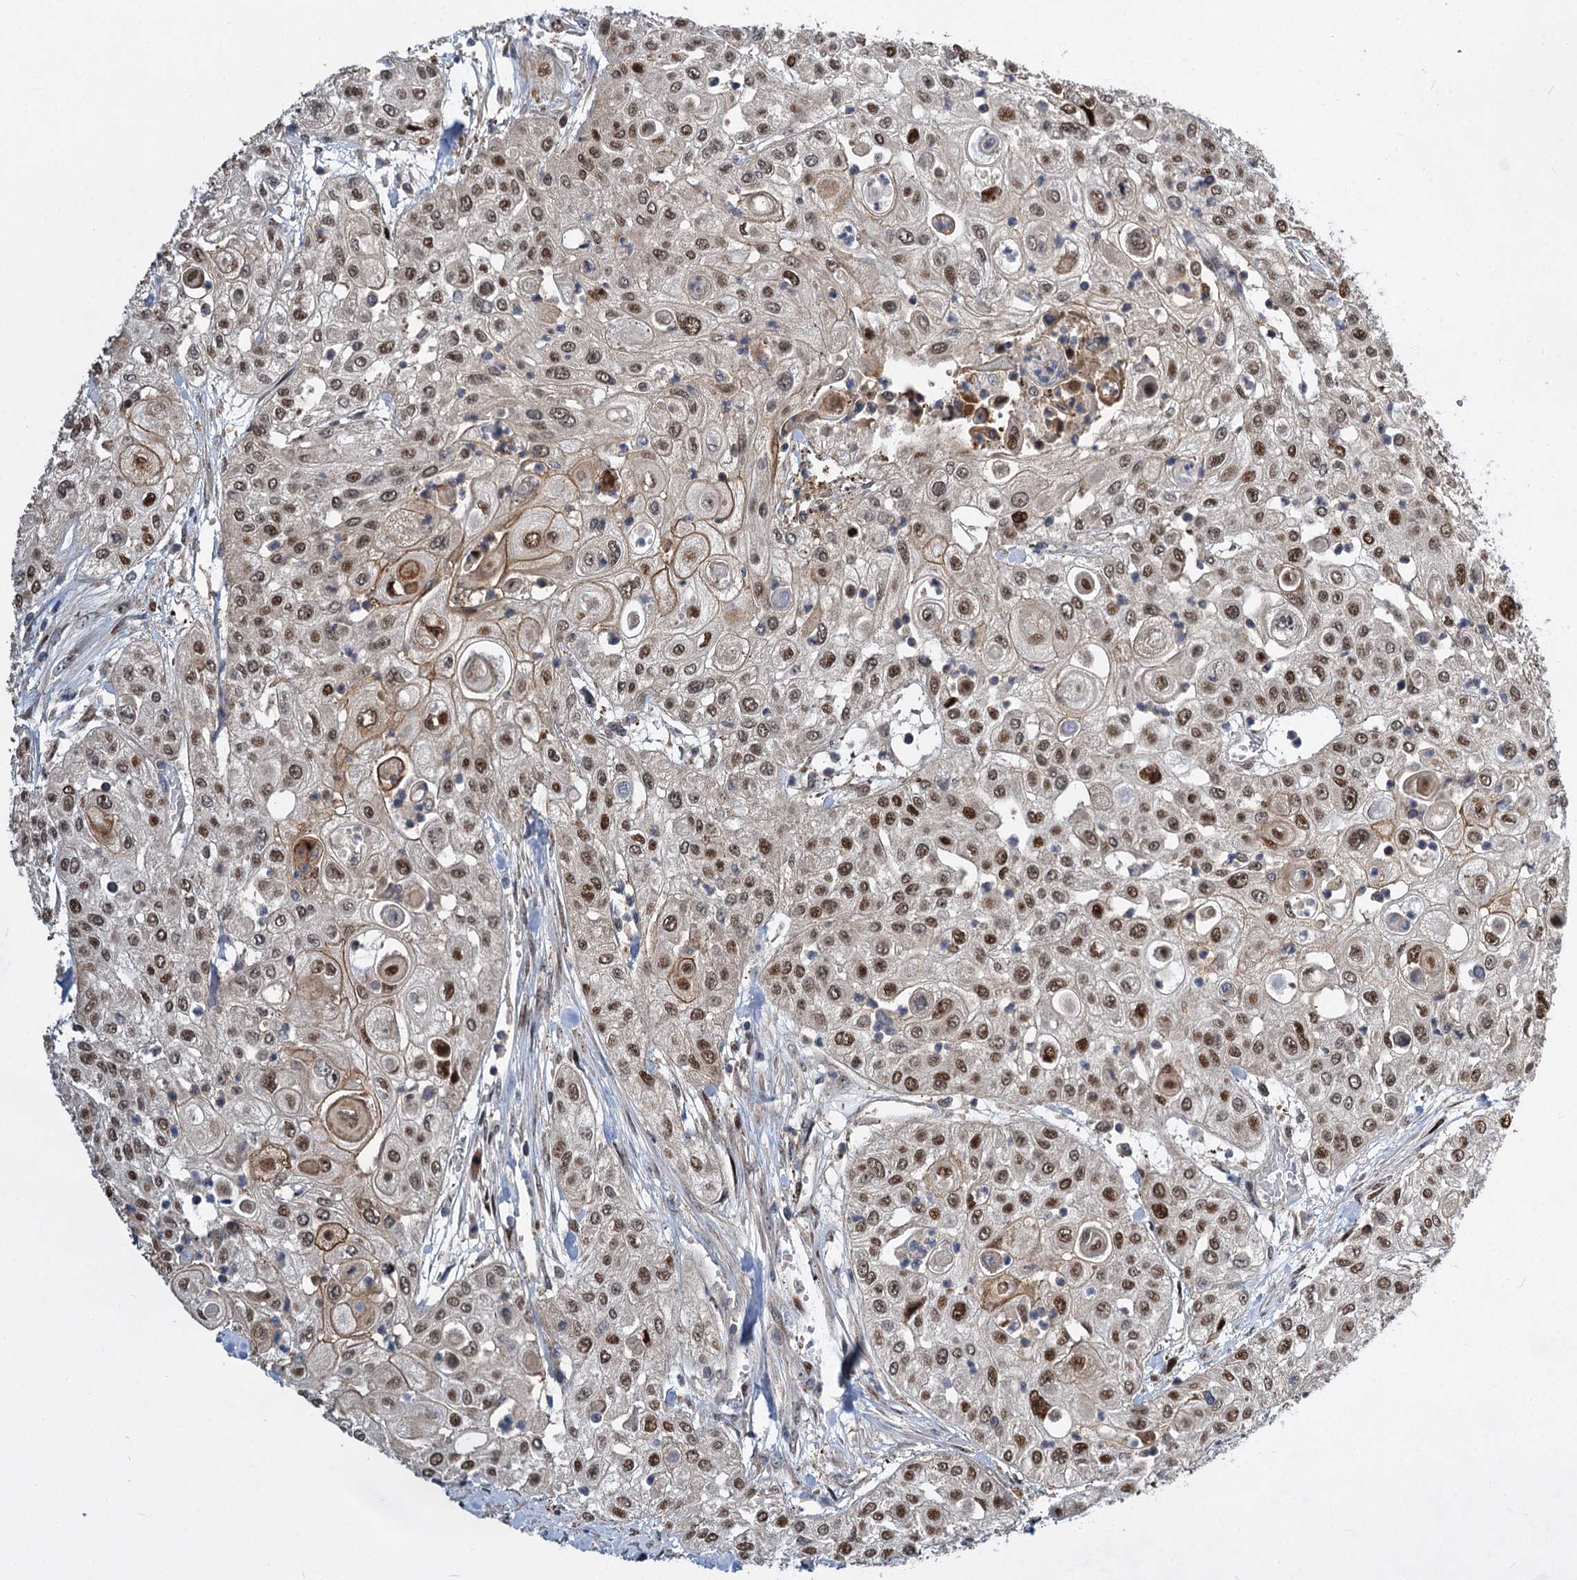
{"staining": {"intensity": "moderate", "quantity": ">75%", "location": "nuclear"}, "tissue": "urothelial cancer", "cell_type": "Tumor cells", "image_type": "cancer", "snomed": [{"axis": "morphology", "description": "Urothelial carcinoma, High grade"}, {"axis": "topography", "description": "Urinary bladder"}], "caption": "Immunohistochemical staining of urothelial cancer displays moderate nuclear protein positivity in approximately >75% of tumor cells. (IHC, brightfield microscopy, high magnification).", "gene": "GPBP1", "patient": {"sex": "female", "age": 79}}